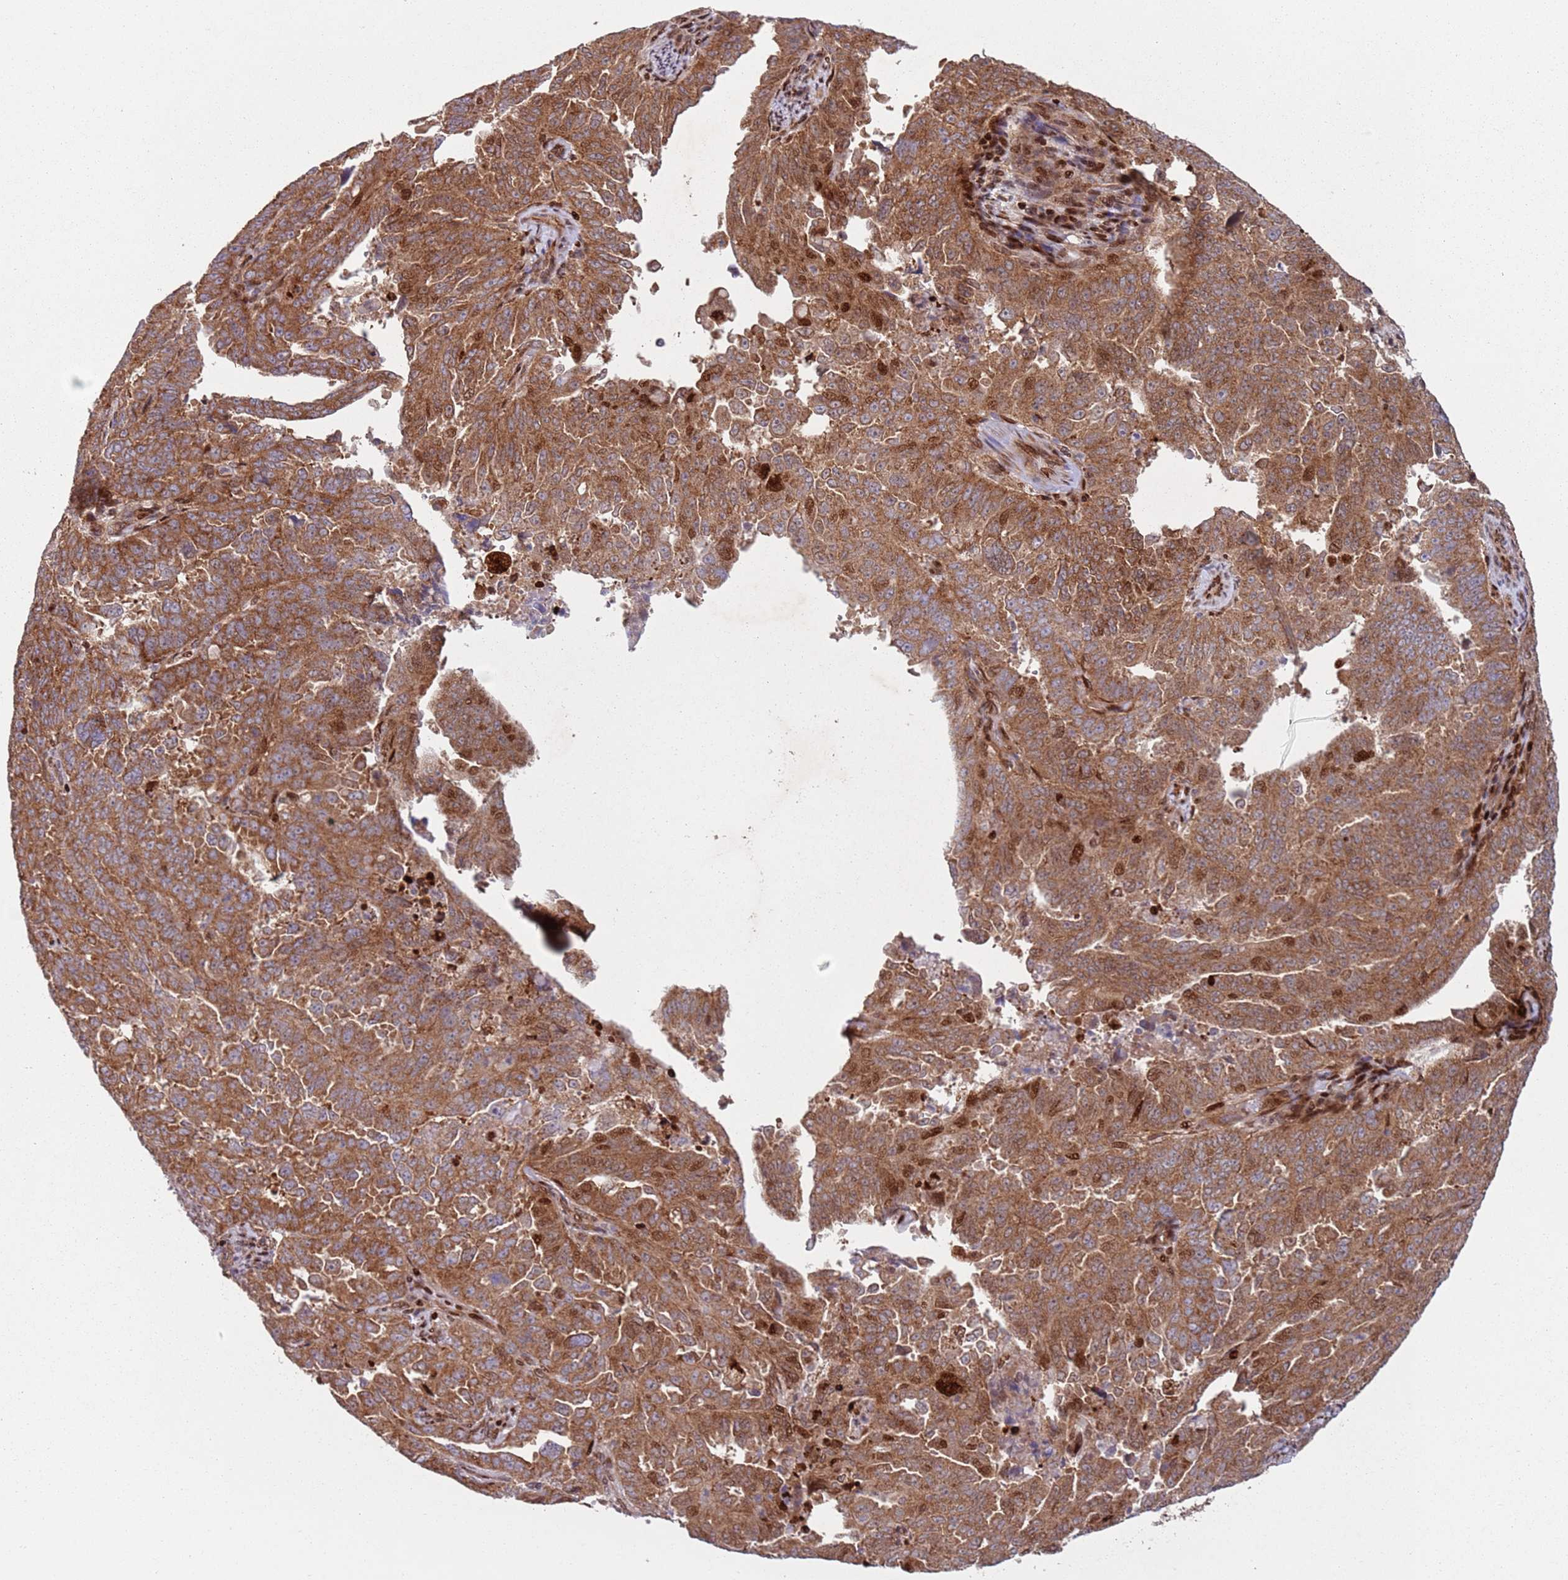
{"staining": {"intensity": "strong", "quantity": ">75%", "location": "cytoplasmic/membranous,nuclear"}, "tissue": "endometrial cancer", "cell_type": "Tumor cells", "image_type": "cancer", "snomed": [{"axis": "morphology", "description": "Adenocarcinoma, NOS"}, {"axis": "topography", "description": "Endometrium"}], "caption": "A high amount of strong cytoplasmic/membranous and nuclear staining is appreciated in about >75% of tumor cells in endometrial cancer tissue.", "gene": "HNRNPLL", "patient": {"sex": "female", "age": 65}}